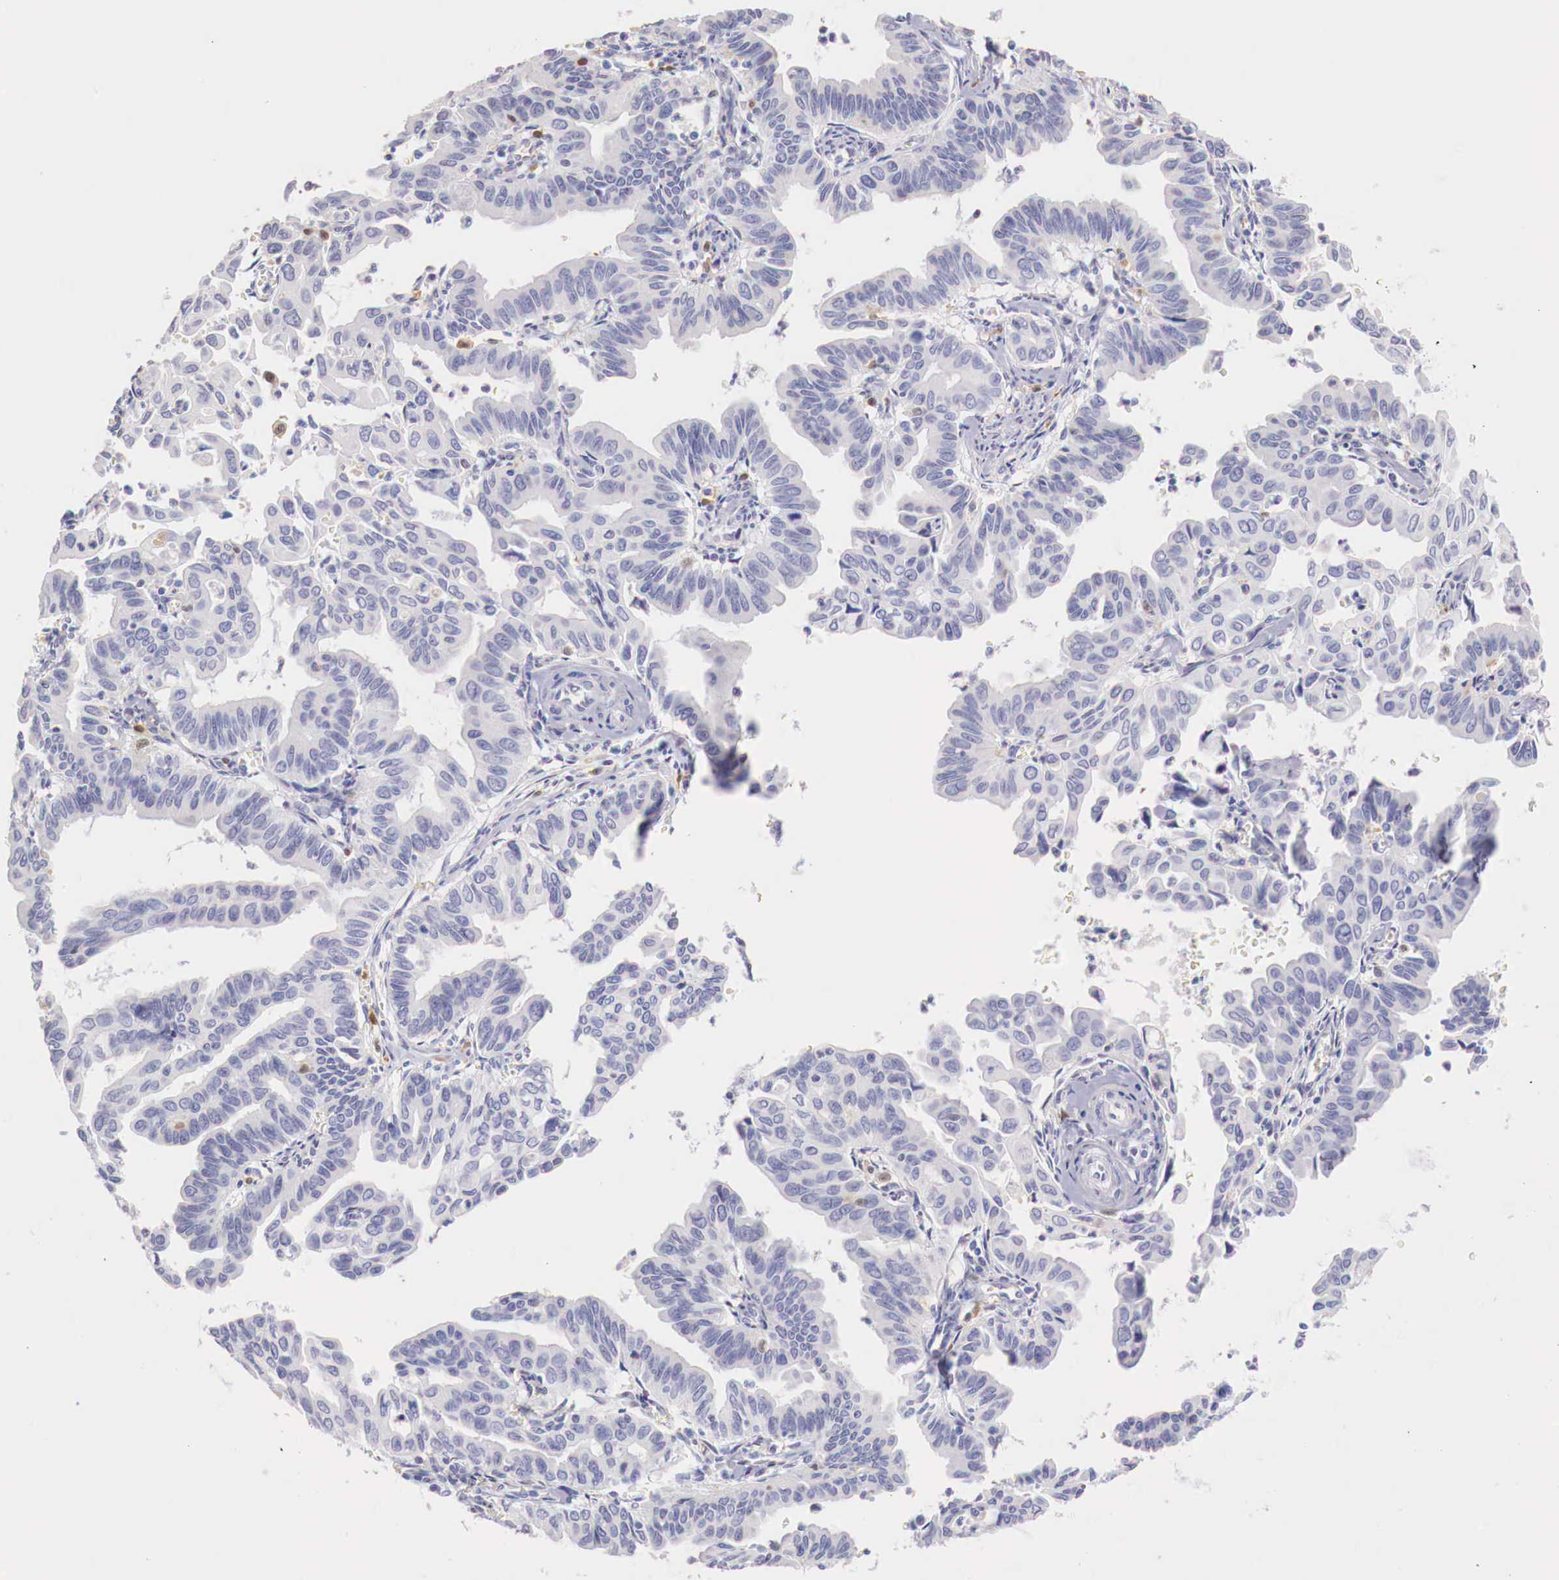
{"staining": {"intensity": "negative", "quantity": "none", "location": "none"}, "tissue": "cervical cancer", "cell_type": "Tumor cells", "image_type": "cancer", "snomed": [{"axis": "morphology", "description": "Normal tissue, NOS"}, {"axis": "morphology", "description": "Adenocarcinoma, NOS"}, {"axis": "topography", "description": "Cervix"}], "caption": "Immunohistochemistry (IHC) image of cervical adenocarcinoma stained for a protein (brown), which exhibits no expression in tumor cells.", "gene": "RENBP", "patient": {"sex": "female", "age": 34}}